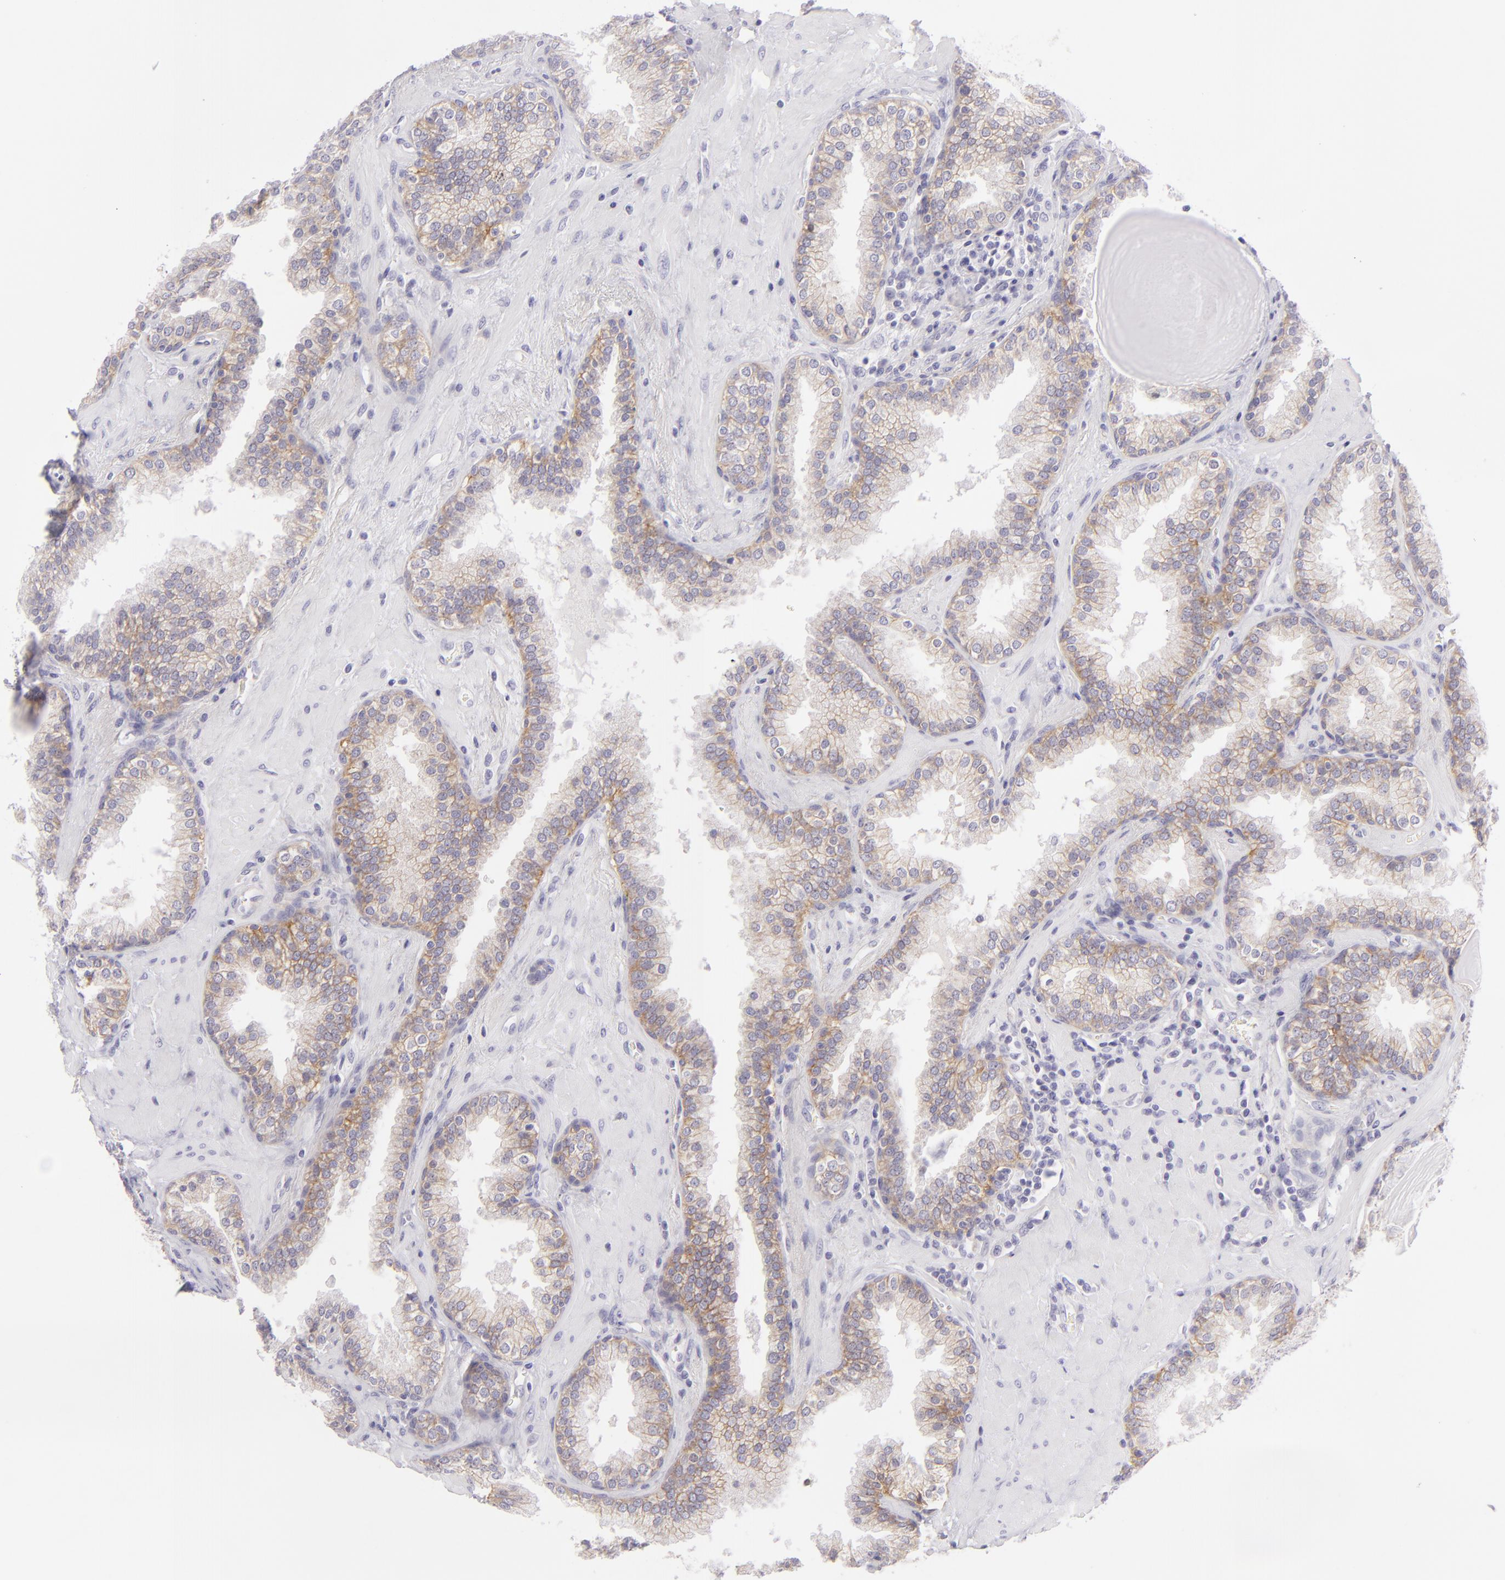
{"staining": {"intensity": "weak", "quantity": ">75%", "location": "cytoplasmic/membranous"}, "tissue": "prostate", "cell_type": "Glandular cells", "image_type": "normal", "snomed": [{"axis": "morphology", "description": "Normal tissue, NOS"}, {"axis": "topography", "description": "Prostate"}], "caption": "Protein staining of normal prostate reveals weak cytoplasmic/membranous positivity in approximately >75% of glandular cells.", "gene": "DLG4", "patient": {"sex": "male", "age": 51}}